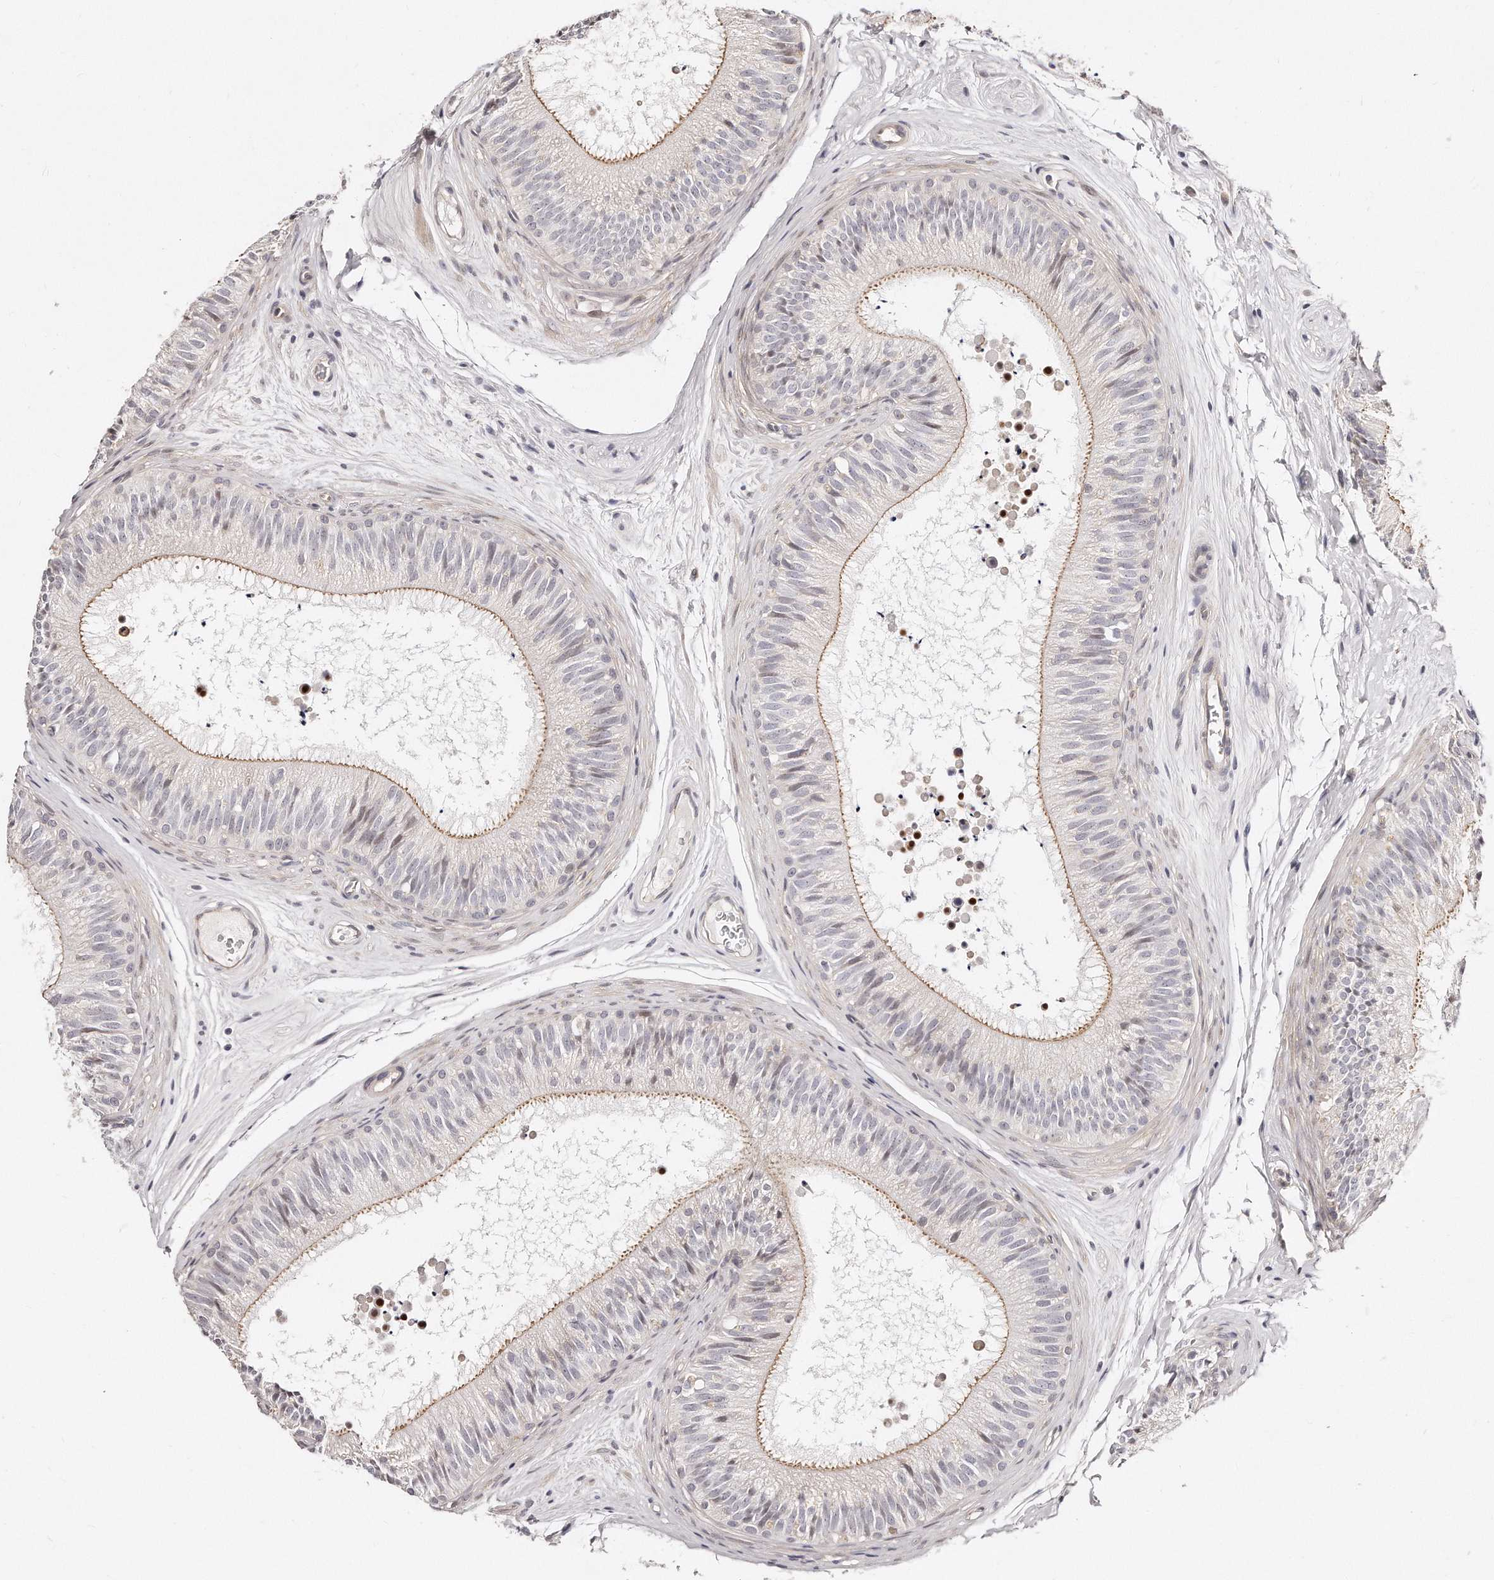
{"staining": {"intensity": "weak", "quantity": "25%-75%", "location": "cytoplasmic/membranous"}, "tissue": "epididymis", "cell_type": "Glandular cells", "image_type": "normal", "snomed": [{"axis": "morphology", "description": "Normal tissue, NOS"}, {"axis": "topography", "description": "Epididymis"}], "caption": "Glandular cells show weak cytoplasmic/membranous expression in about 25%-75% of cells in normal epididymis.", "gene": "CASZ1", "patient": {"sex": "male", "age": 29}}